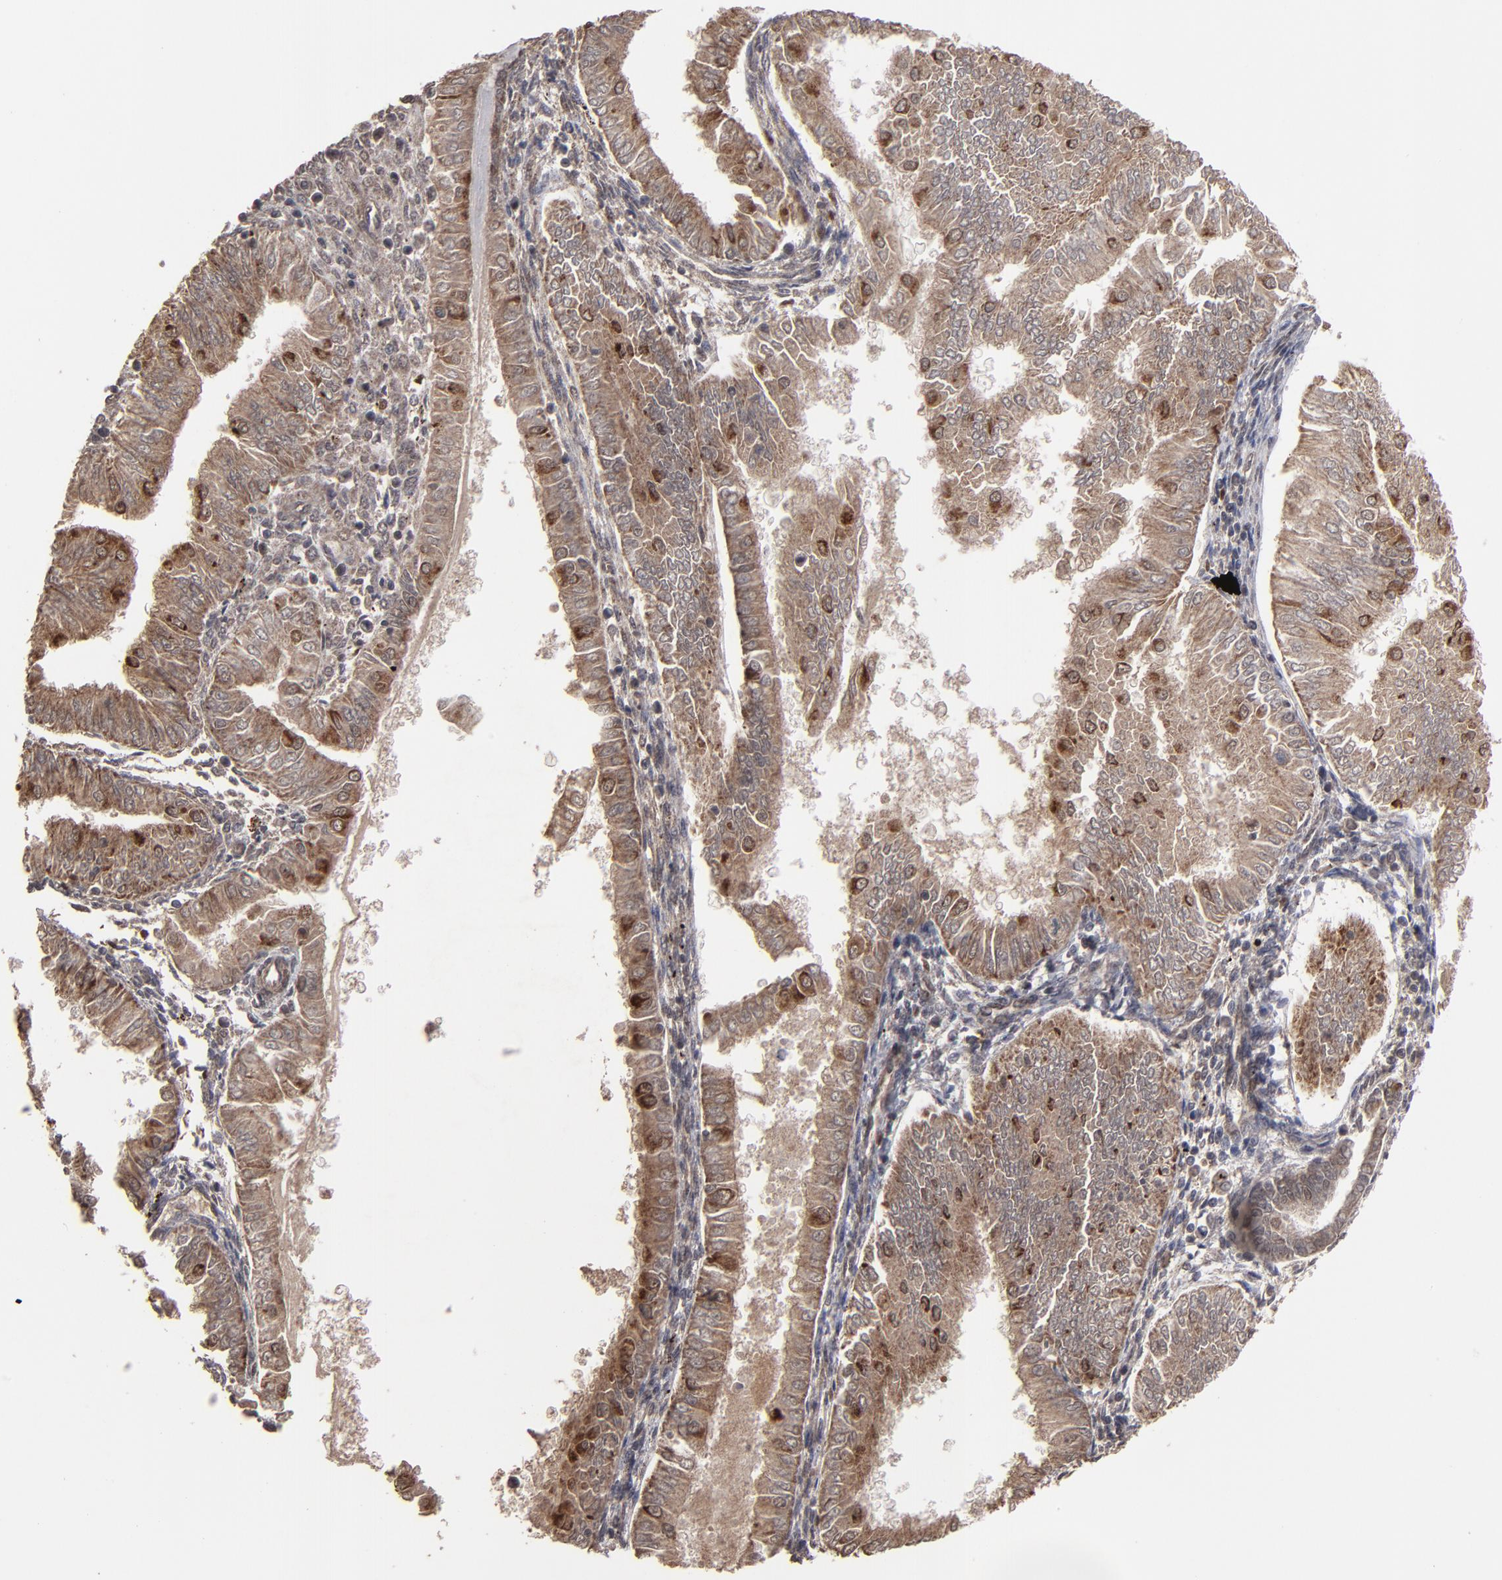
{"staining": {"intensity": "moderate", "quantity": ">75%", "location": "cytoplasmic/membranous"}, "tissue": "endometrial cancer", "cell_type": "Tumor cells", "image_type": "cancer", "snomed": [{"axis": "morphology", "description": "Adenocarcinoma, NOS"}, {"axis": "topography", "description": "Endometrium"}], "caption": "The immunohistochemical stain labels moderate cytoplasmic/membranous staining in tumor cells of adenocarcinoma (endometrial) tissue.", "gene": "BNIP3", "patient": {"sex": "female", "age": 53}}